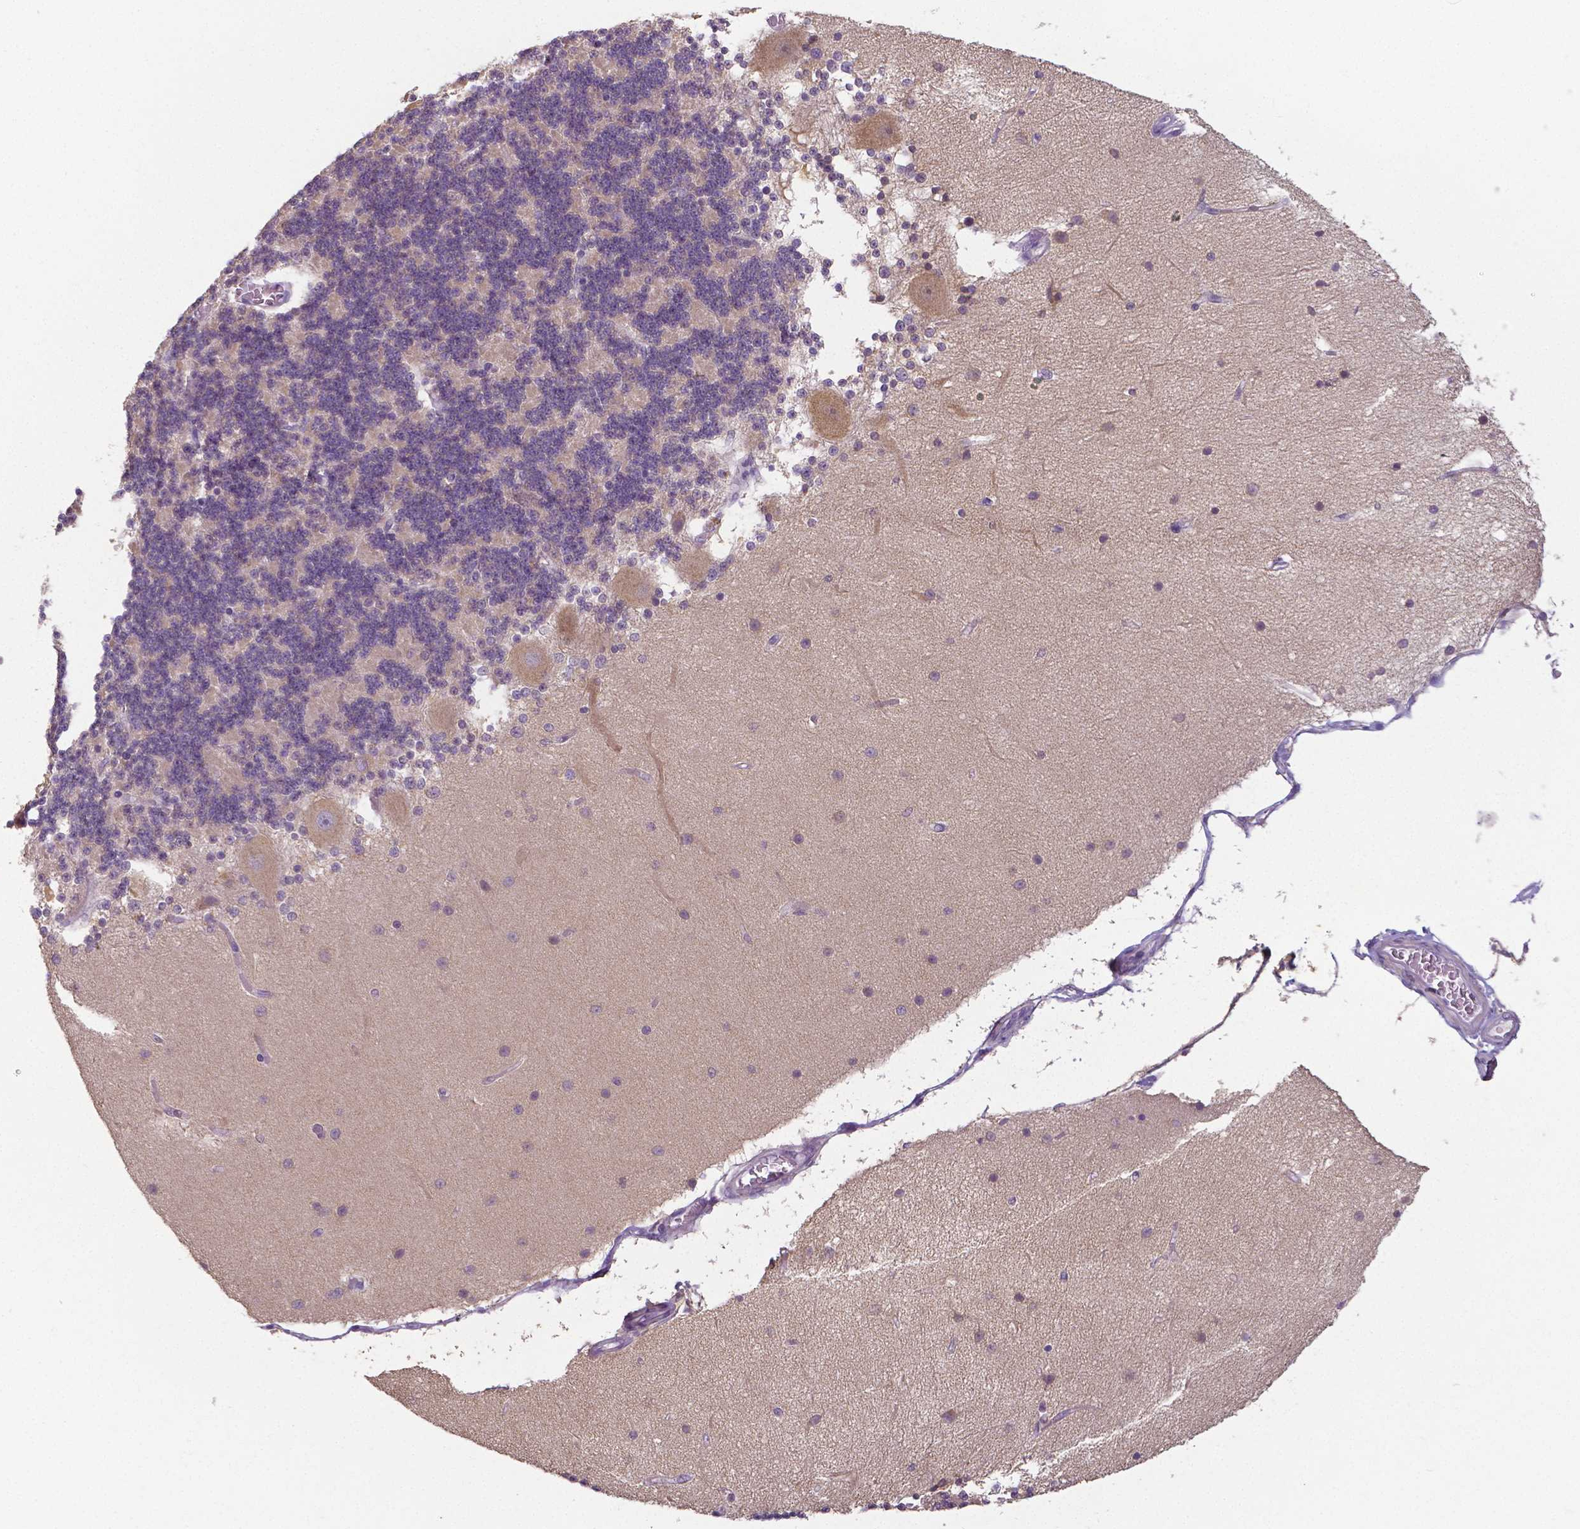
{"staining": {"intensity": "negative", "quantity": "none", "location": "none"}, "tissue": "cerebellum", "cell_type": "Cells in granular layer", "image_type": "normal", "snomed": [{"axis": "morphology", "description": "Normal tissue, NOS"}, {"axis": "topography", "description": "Cerebellum"}], "caption": "Image shows no protein positivity in cells in granular layer of benign cerebellum.", "gene": "CRMP1", "patient": {"sex": "female", "age": 54}}